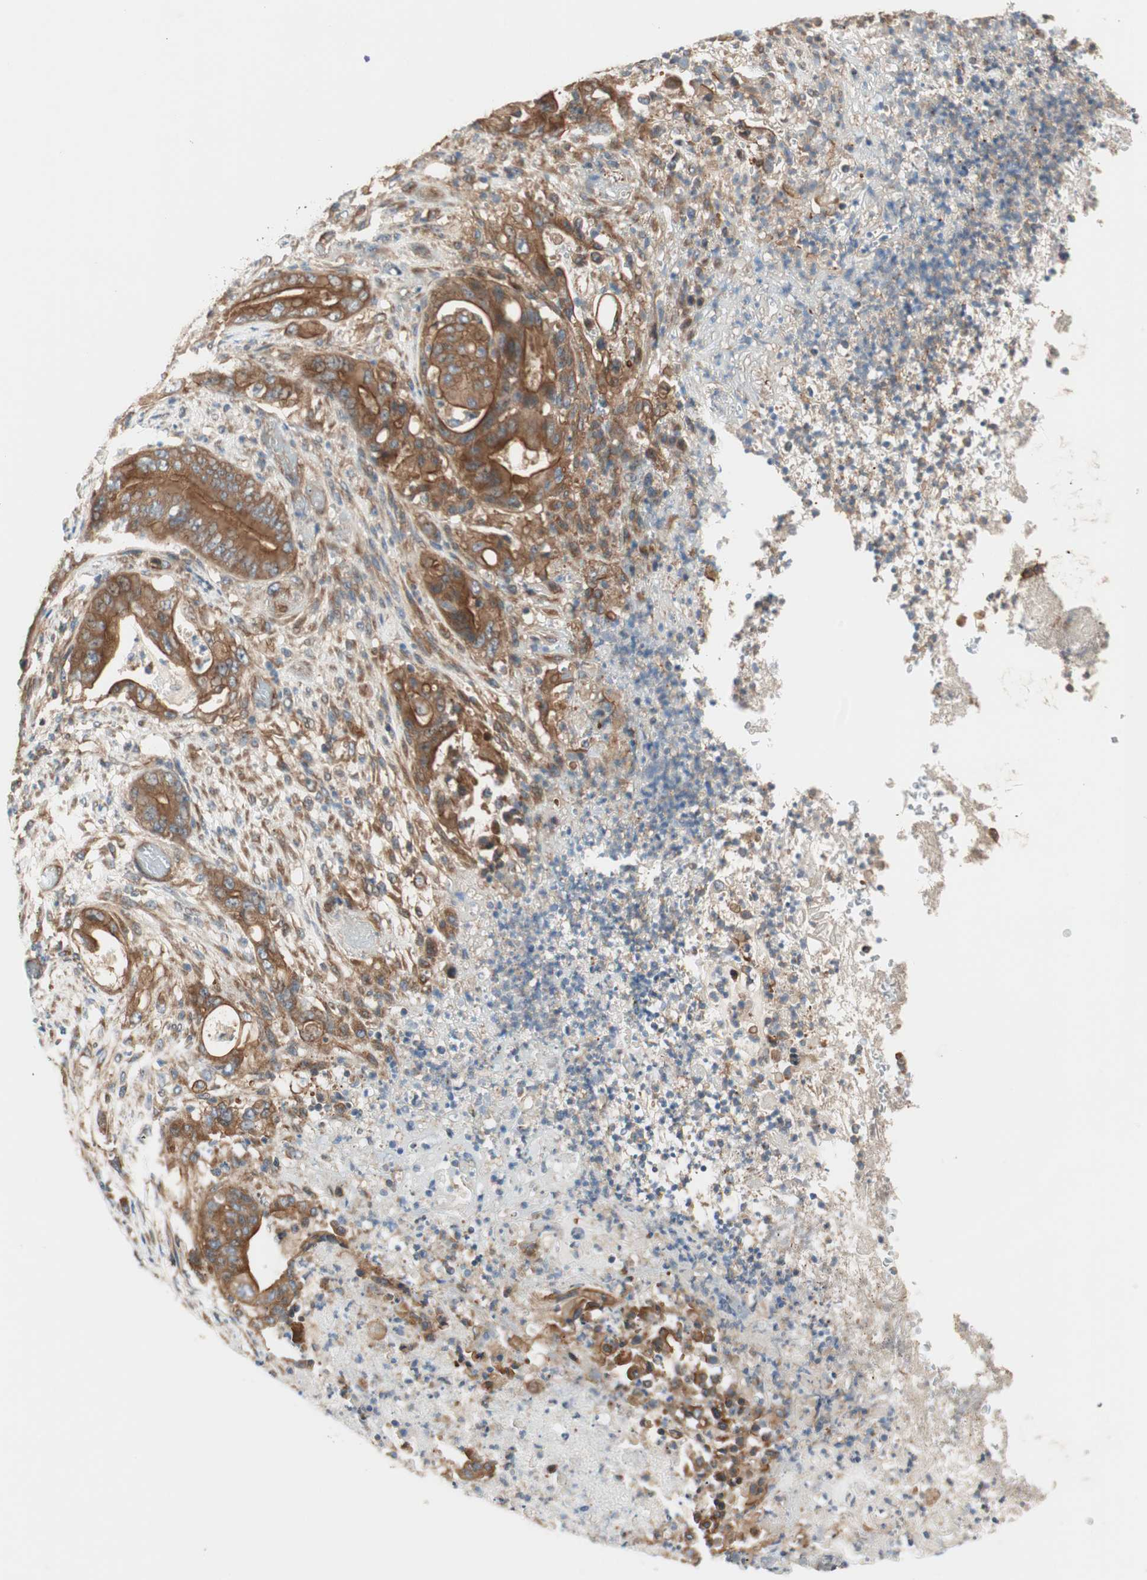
{"staining": {"intensity": "strong", "quantity": ">75%", "location": "cytoplasmic/membranous"}, "tissue": "stomach cancer", "cell_type": "Tumor cells", "image_type": "cancer", "snomed": [{"axis": "morphology", "description": "Adenocarcinoma, NOS"}, {"axis": "topography", "description": "Stomach"}], "caption": "Human stomach cancer stained with a protein marker displays strong staining in tumor cells.", "gene": "CTTNBP2NL", "patient": {"sex": "female", "age": 73}}